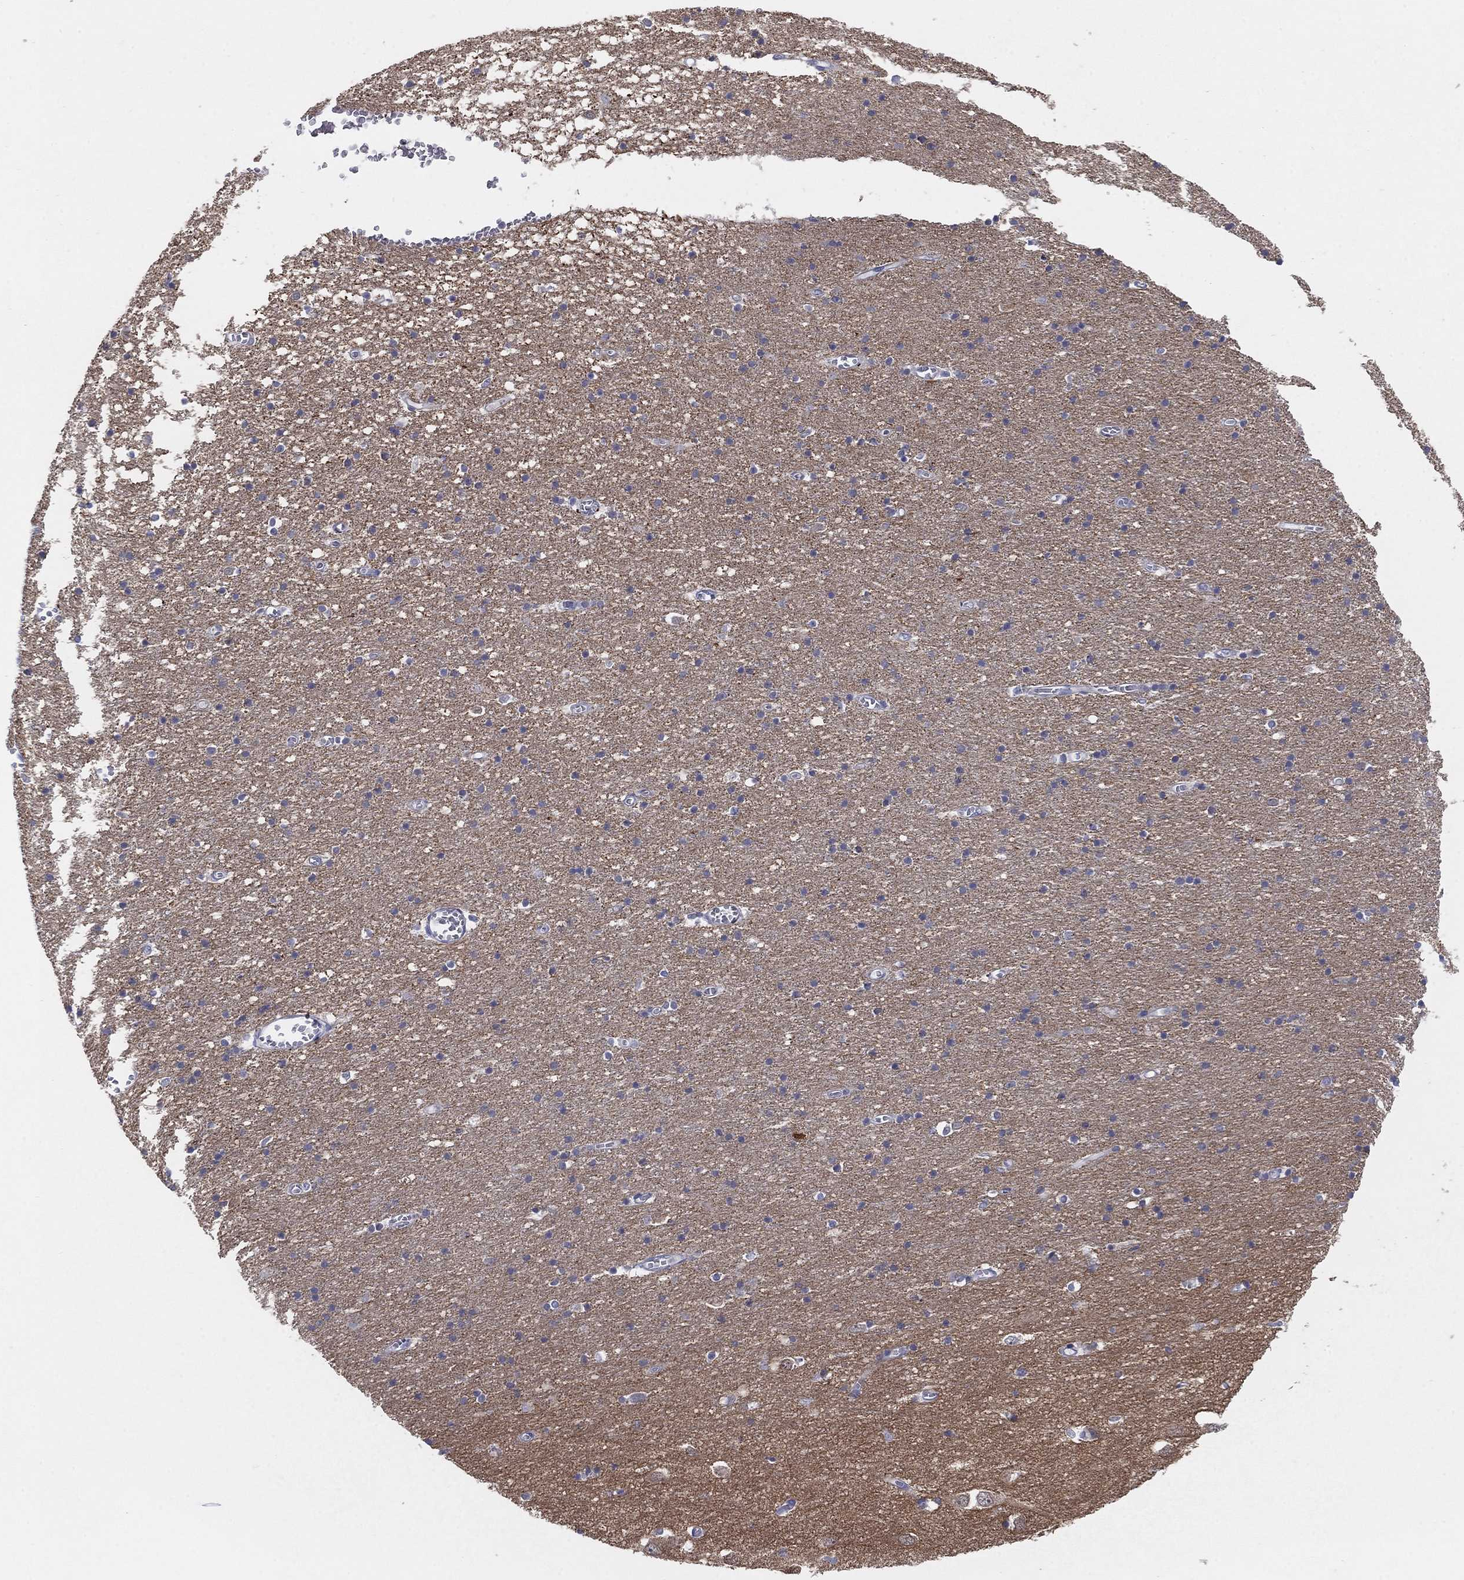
{"staining": {"intensity": "negative", "quantity": "none", "location": "none"}, "tissue": "cerebral cortex", "cell_type": "Endothelial cells", "image_type": "normal", "snomed": [{"axis": "morphology", "description": "Normal tissue, NOS"}, {"axis": "topography", "description": "Cerebral cortex"}], "caption": "Histopathology image shows no protein staining in endothelial cells of unremarkable cerebral cortex.", "gene": "AMN1", "patient": {"sex": "male", "age": 70}}